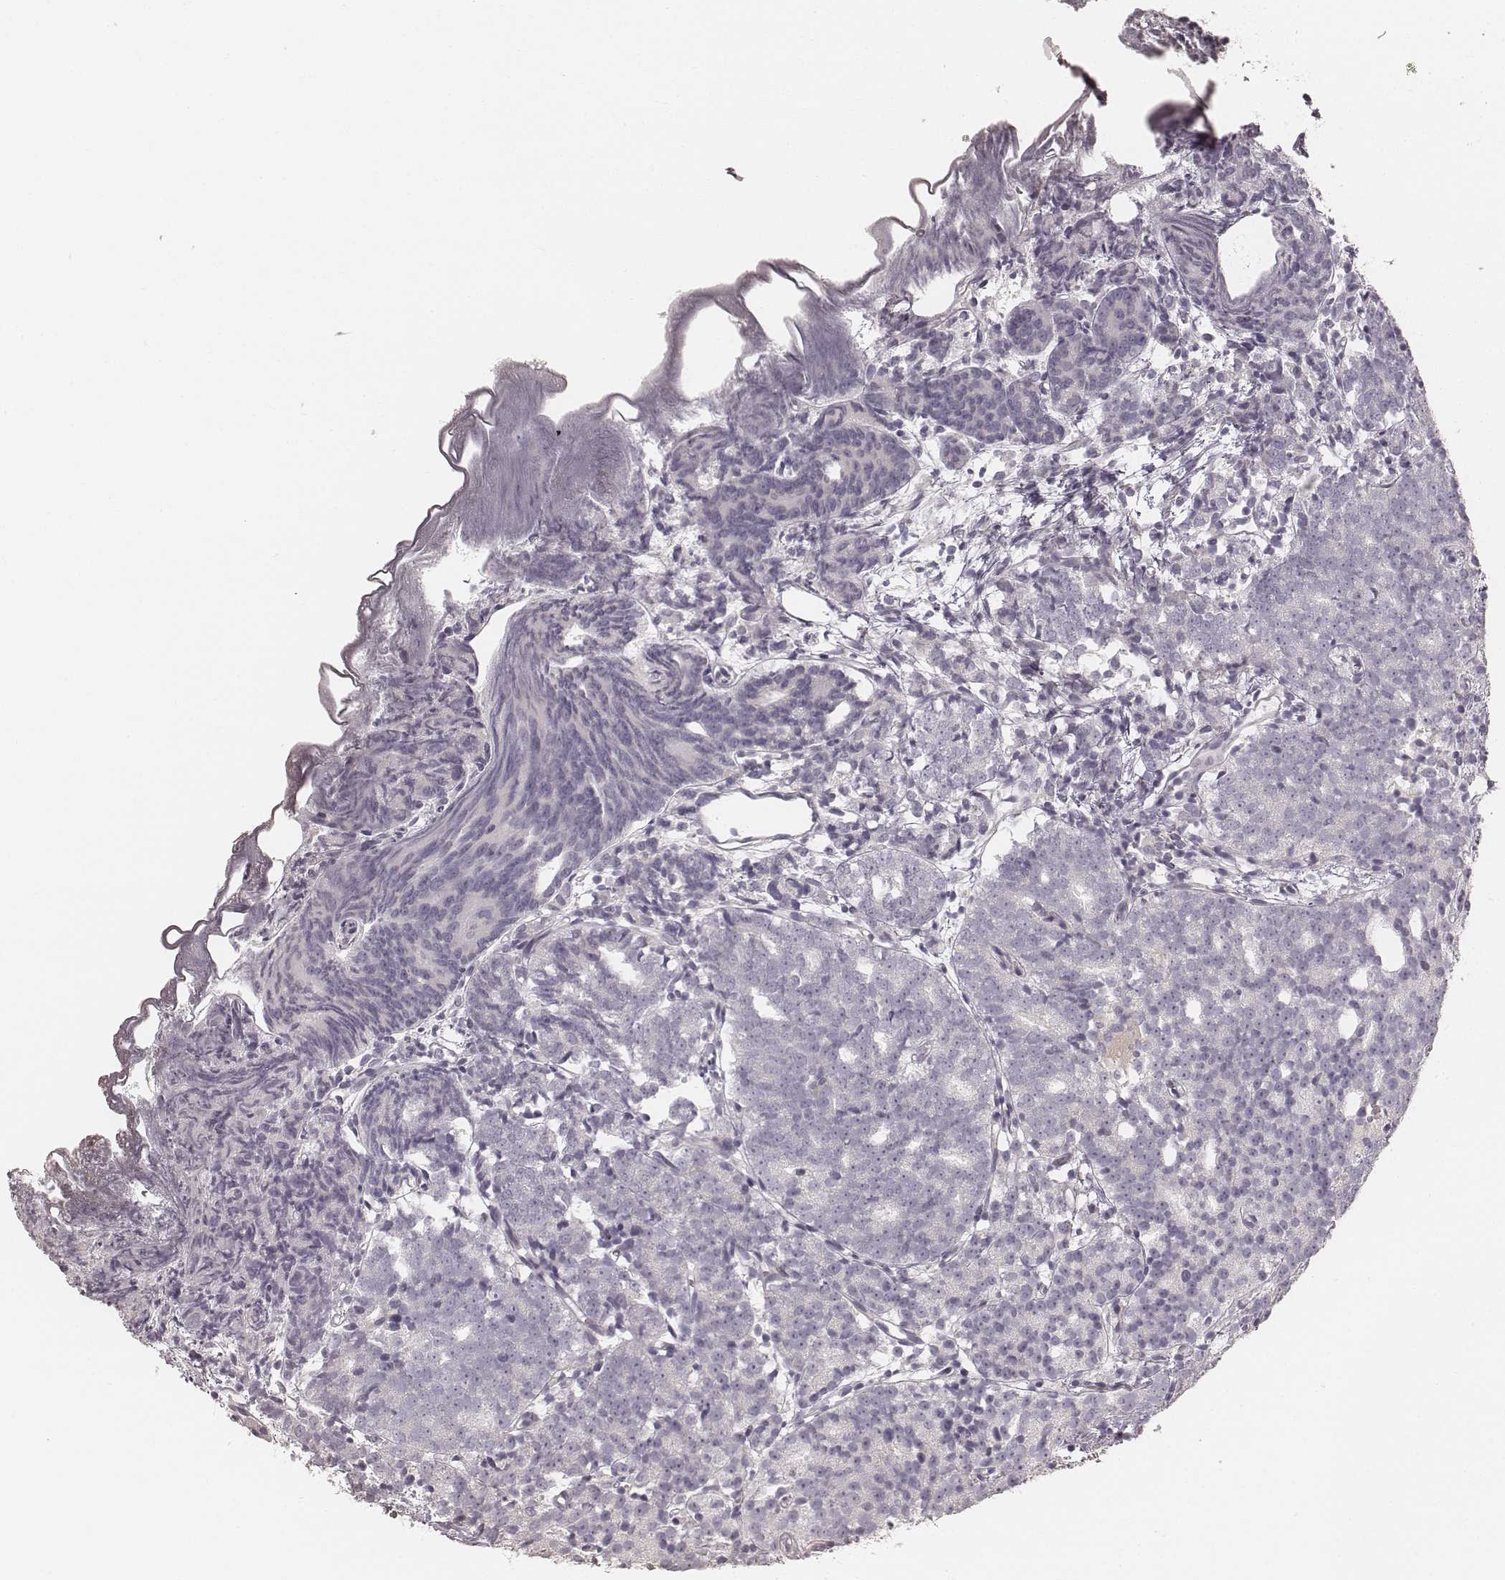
{"staining": {"intensity": "negative", "quantity": "none", "location": "none"}, "tissue": "prostate cancer", "cell_type": "Tumor cells", "image_type": "cancer", "snomed": [{"axis": "morphology", "description": "Adenocarcinoma, High grade"}, {"axis": "topography", "description": "Prostate"}], "caption": "Immunohistochemical staining of human prostate cancer (high-grade adenocarcinoma) shows no significant expression in tumor cells.", "gene": "FMNL2", "patient": {"sex": "male", "age": 53}}